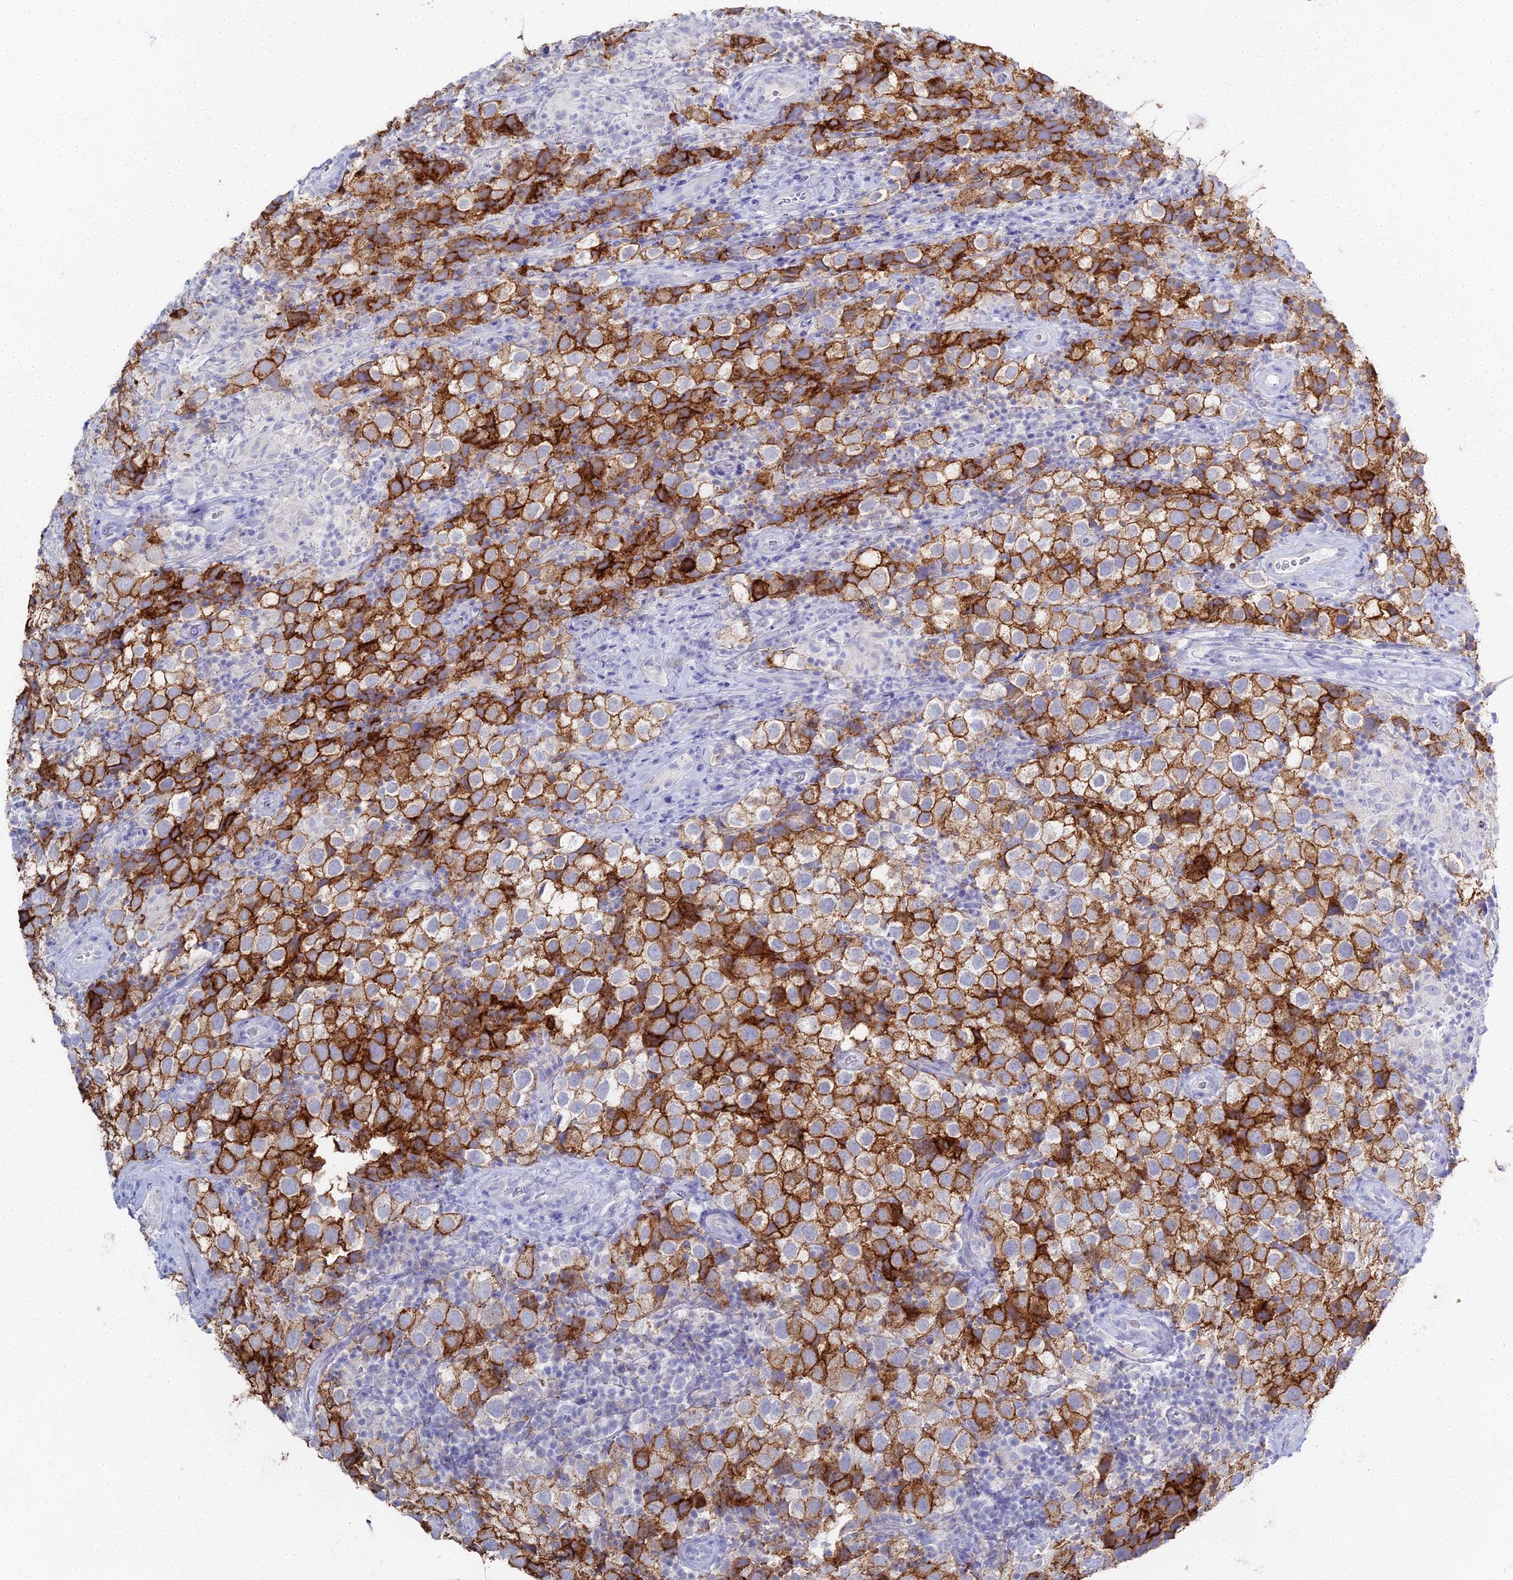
{"staining": {"intensity": "strong", "quantity": ">75%", "location": "cytoplasmic/membranous"}, "tissue": "testis cancer", "cell_type": "Tumor cells", "image_type": "cancer", "snomed": [{"axis": "morphology", "description": "Seminoma, NOS"}, {"axis": "morphology", "description": "Carcinoma, Embryonal, NOS"}, {"axis": "topography", "description": "Testis"}], "caption": "Tumor cells demonstrate strong cytoplasmic/membranous staining in approximately >75% of cells in testis seminoma.", "gene": "ALPP", "patient": {"sex": "male", "age": 41}}